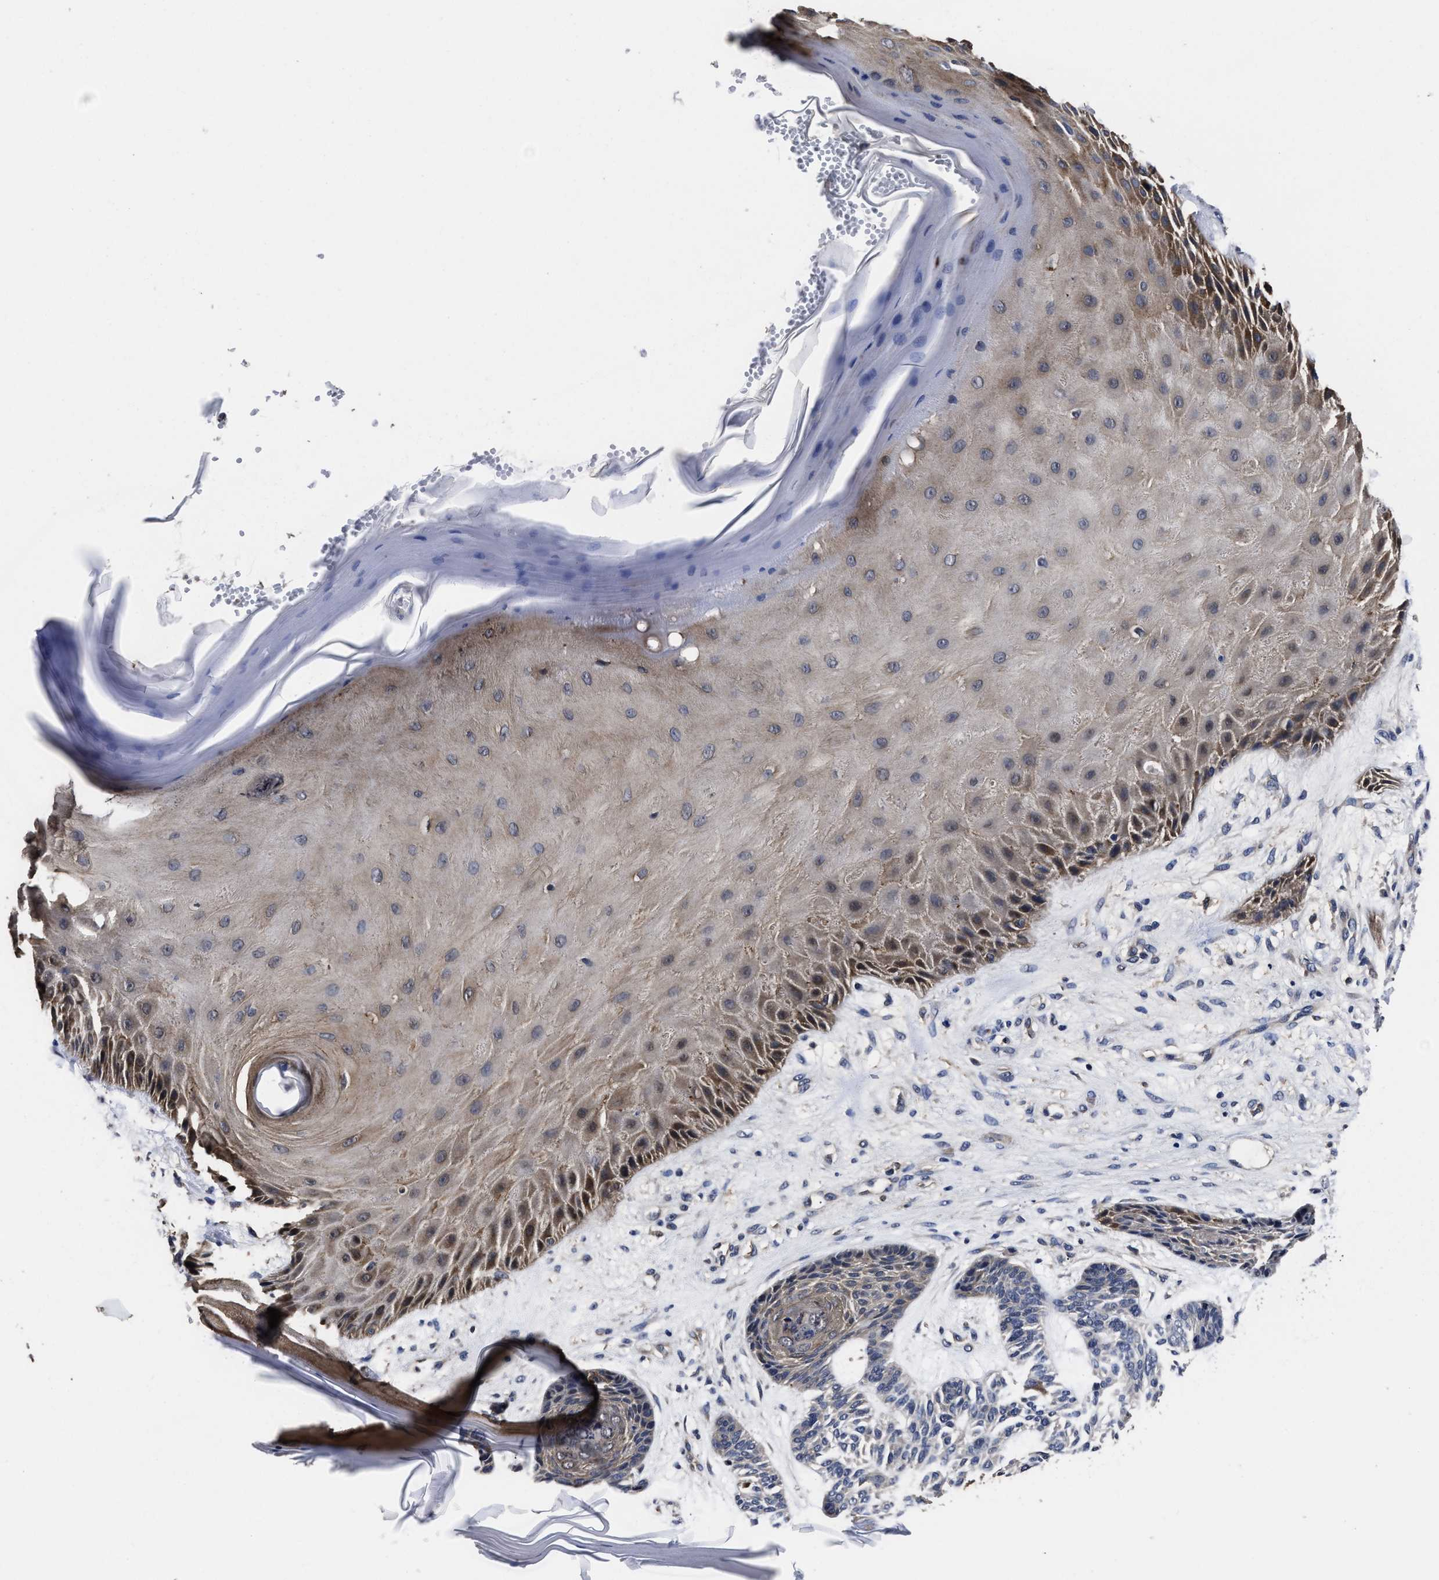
{"staining": {"intensity": "weak", "quantity": "<25%", "location": "cytoplasmic/membranous"}, "tissue": "skin cancer", "cell_type": "Tumor cells", "image_type": "cancer", "snomed": [{"axis": "morphology", "description": "Basal cell carcinoma"}, {"axis": "topography", "description": "Skin"}], "caption": "IHC photomicrograph of neoplastic tissue: skin cancer stained with DAB (3,3'-diaminobenzidine) displays no significant protein expression in tumor cells.", "gene": "SOCS5", "patient": {"sex": "male", "age": 55}}